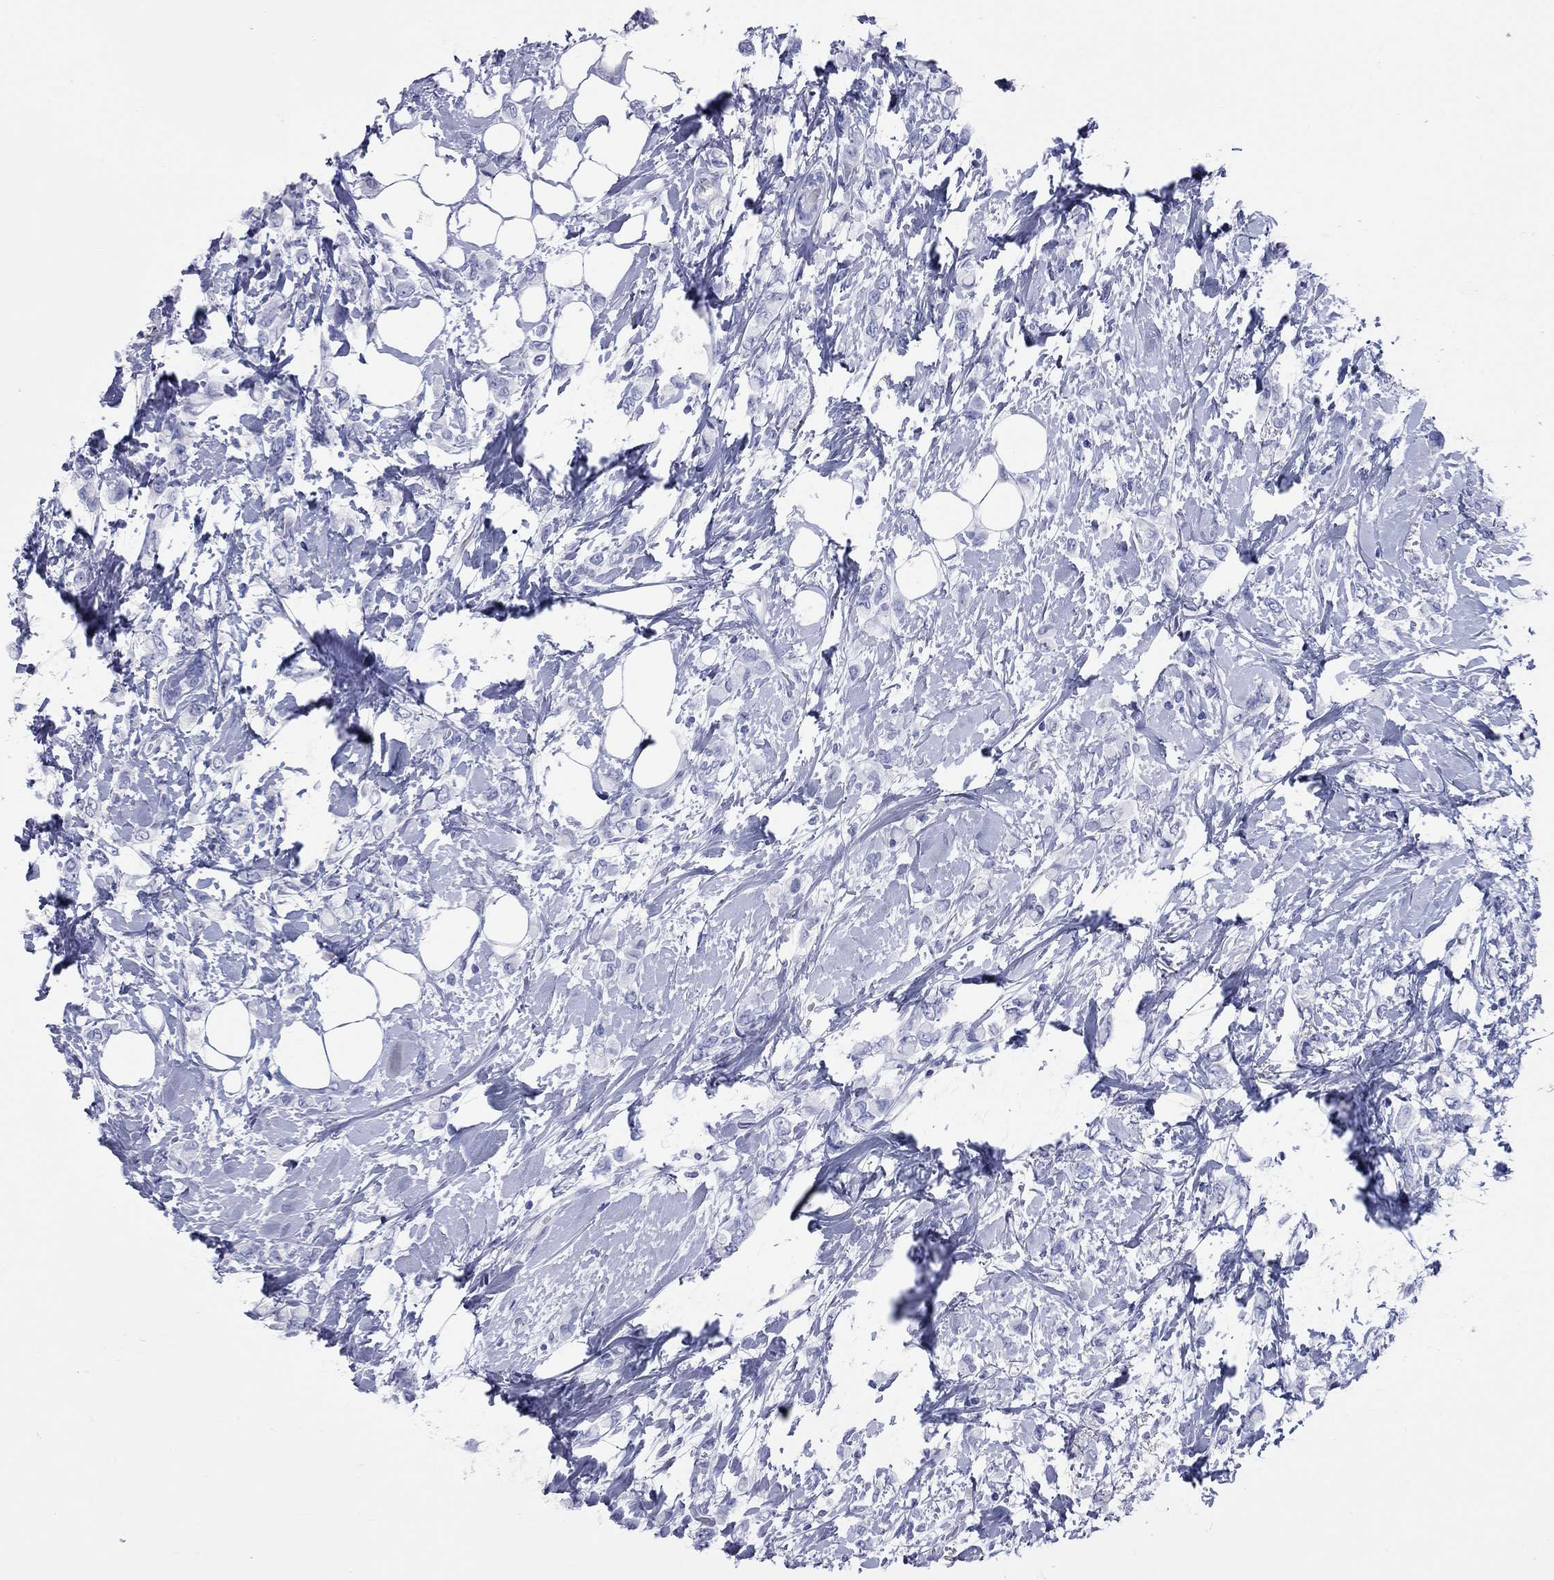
{"staining": {"intensity": "negative", "quantity": "none", "location": "none"}, "tissue": "breast cancer", "cell_type": "Tumor cells", "image_type": "cancer", "snomed": [{"axis": "morphology", "description": "Lobular carcinoma"}, {"axis": "topography", "description": "Breast"}], "caption": "Breast cancer (lobular carcinoma) was stained to show a protein in brown. There is no significant expression in tumor cells.", "gene": "CCNA1", "patient": {"sex": "female", "age": 66}}